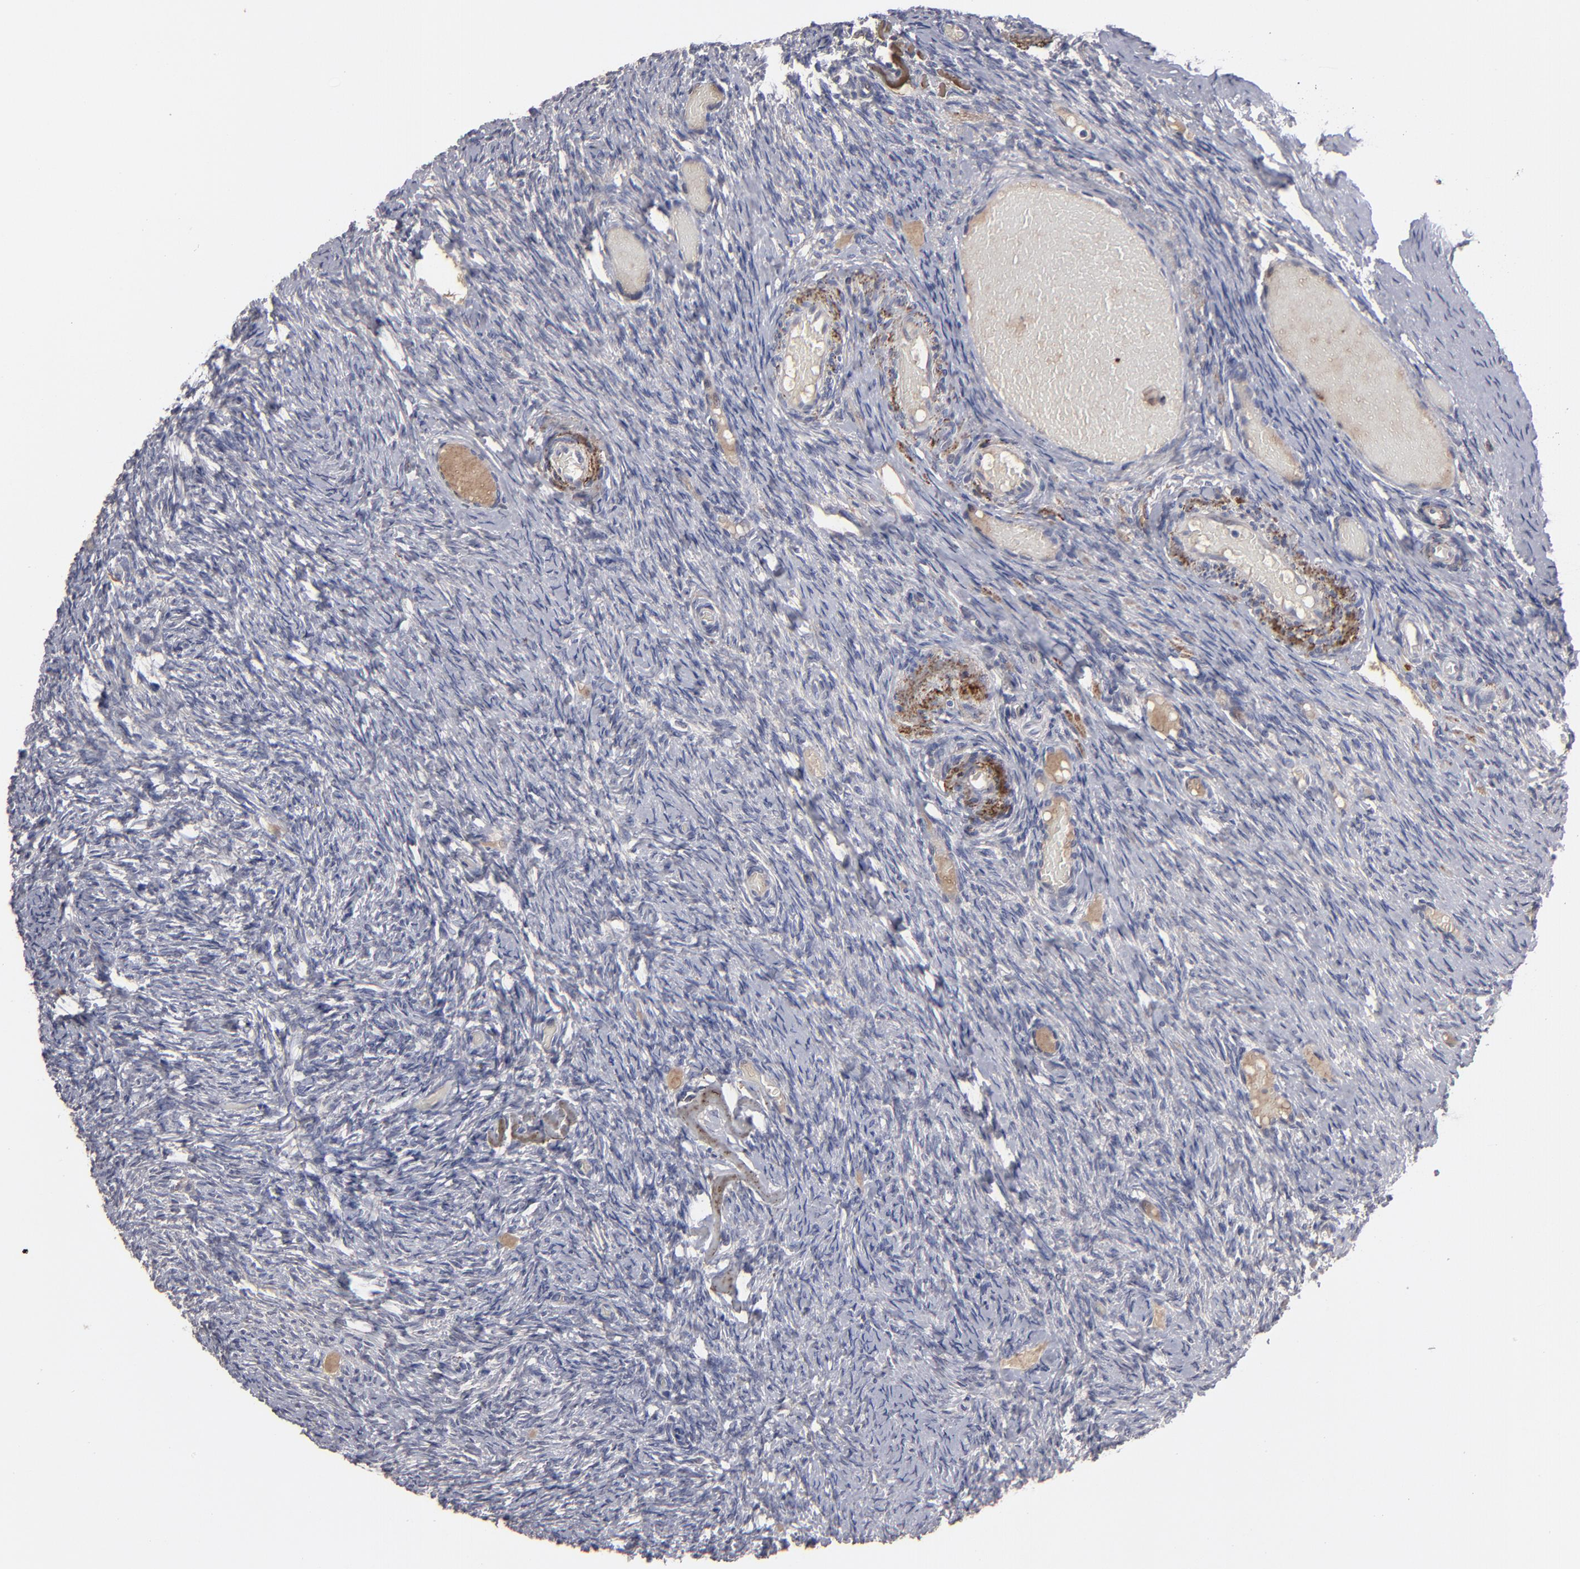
{"staining": {"intensity": "negative", "quantity": "none", "location": "none"}, "tissue": "ovary", "cell_type": "Follicle cells", "image_type": "normal", "snomed": [{"axis": "morphology", "description": "Normal tissue, NOS"}, {"axis": "topography", "description": "Ovary"}], "caption": "DAB immunohistochemical staining of normal human ovary shows no significant expression in follicle cells. (Stains: DAB immunohistochemistry with hematoxylin counter stain, Microscopy: brightfield microscopy at high magnification).", "gene": "GPM6B", "patient": {"sex": "female", "age": 60}}